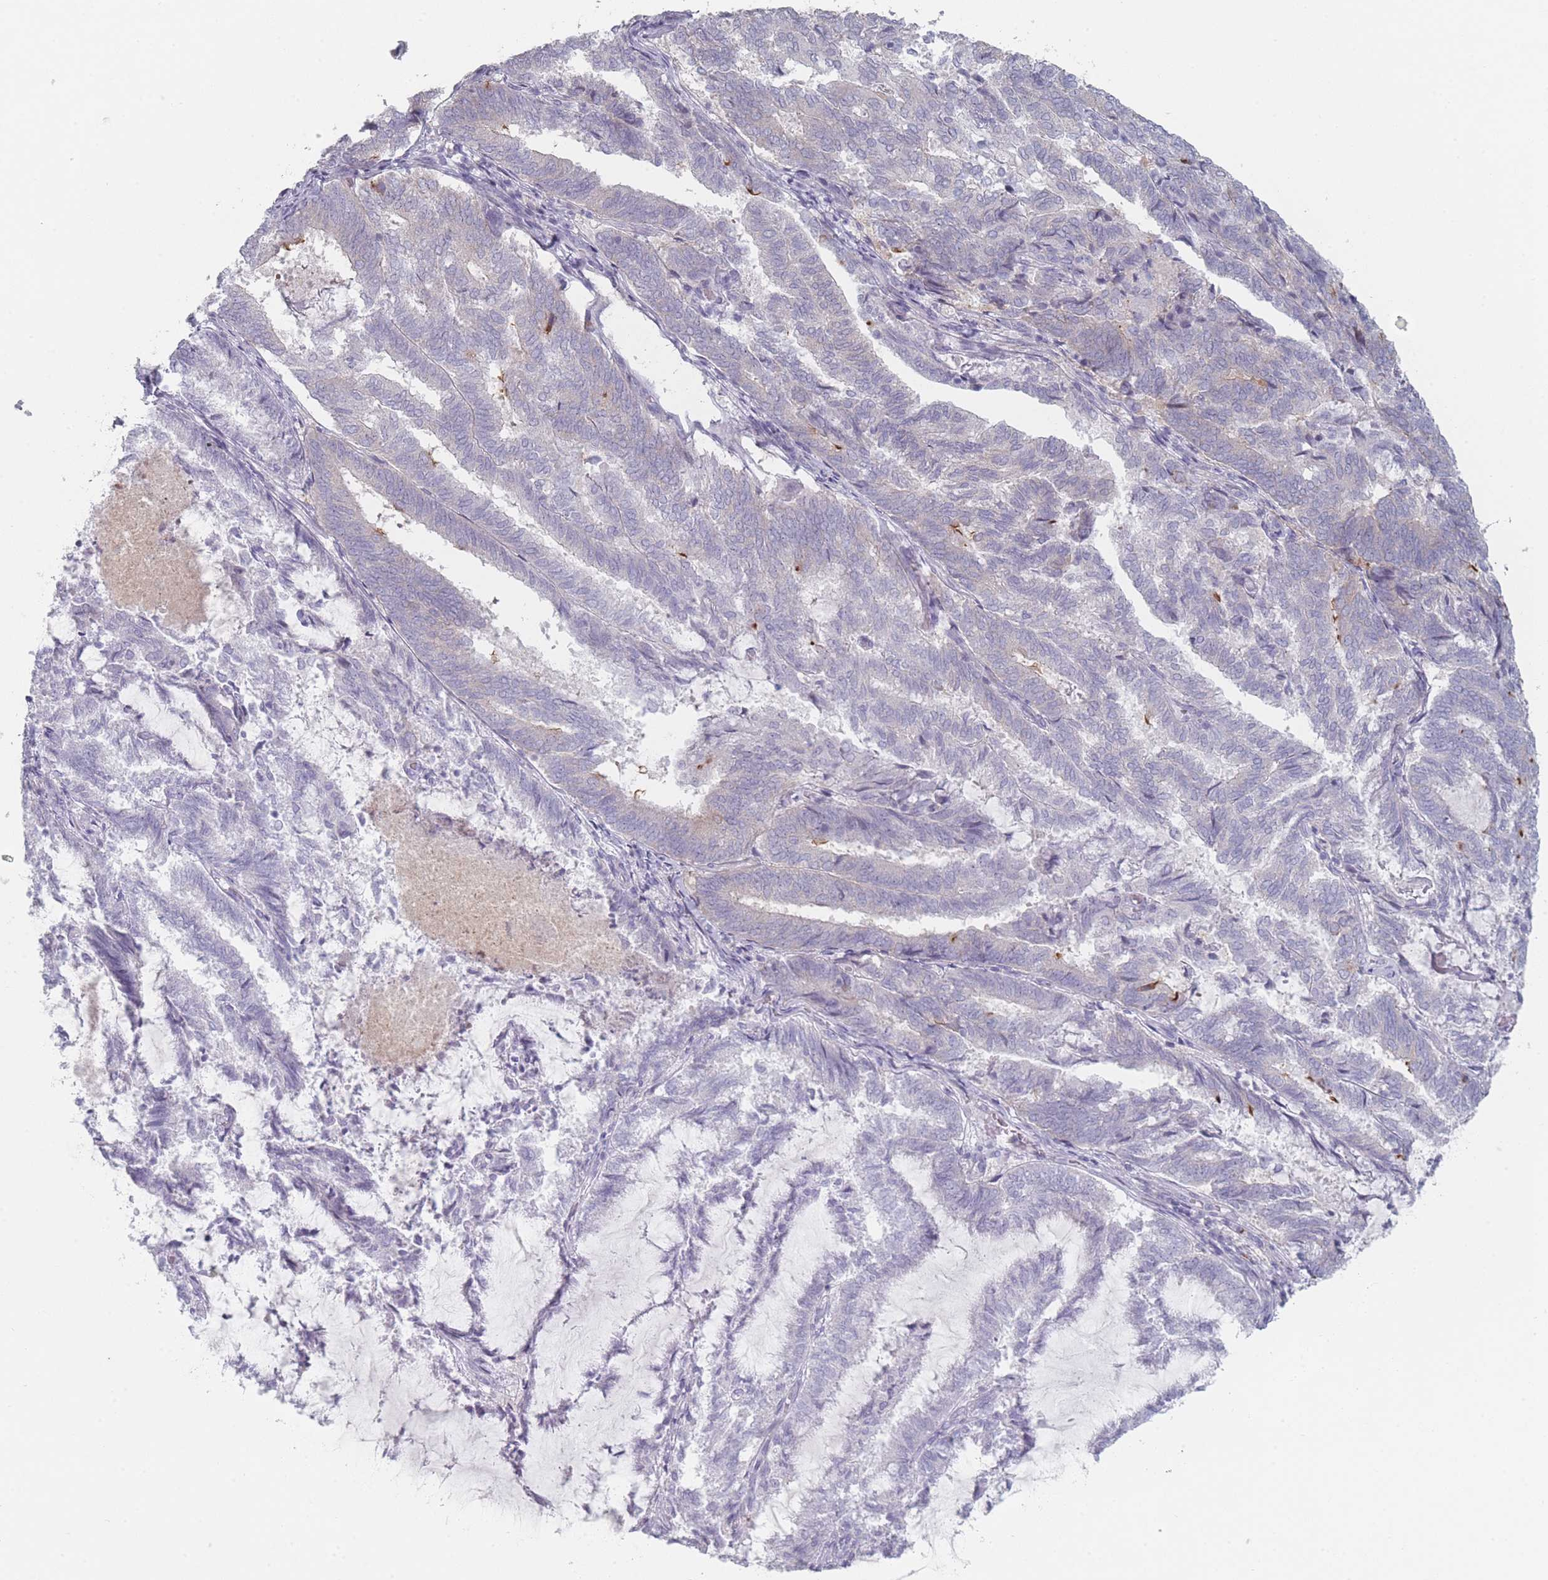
{"staining": {"intensity": "strong", "quantity": "<25%", "location": "cytoplasmic/membranous"}, "tissue": "endometrial cancer", "cell_type": "Tumor cells", "image_type": "cancer", "snomed": [{"axis": "morphology", "description": "Adenocarcinoma, NOS"}, {"axis": "topography", "description": "Endometrium"}], "caption": "An image of endometrial cancer stained for a protein reveals strong cytoplasmic/membranous brown staining in tumor cells. The protein is stained brown, and the nuclei are stained in blue (DAB IHC with brightfield microscopy, high magnification).", "gene": "RNF4", "patient": {"sex": "female", "age": 80}}